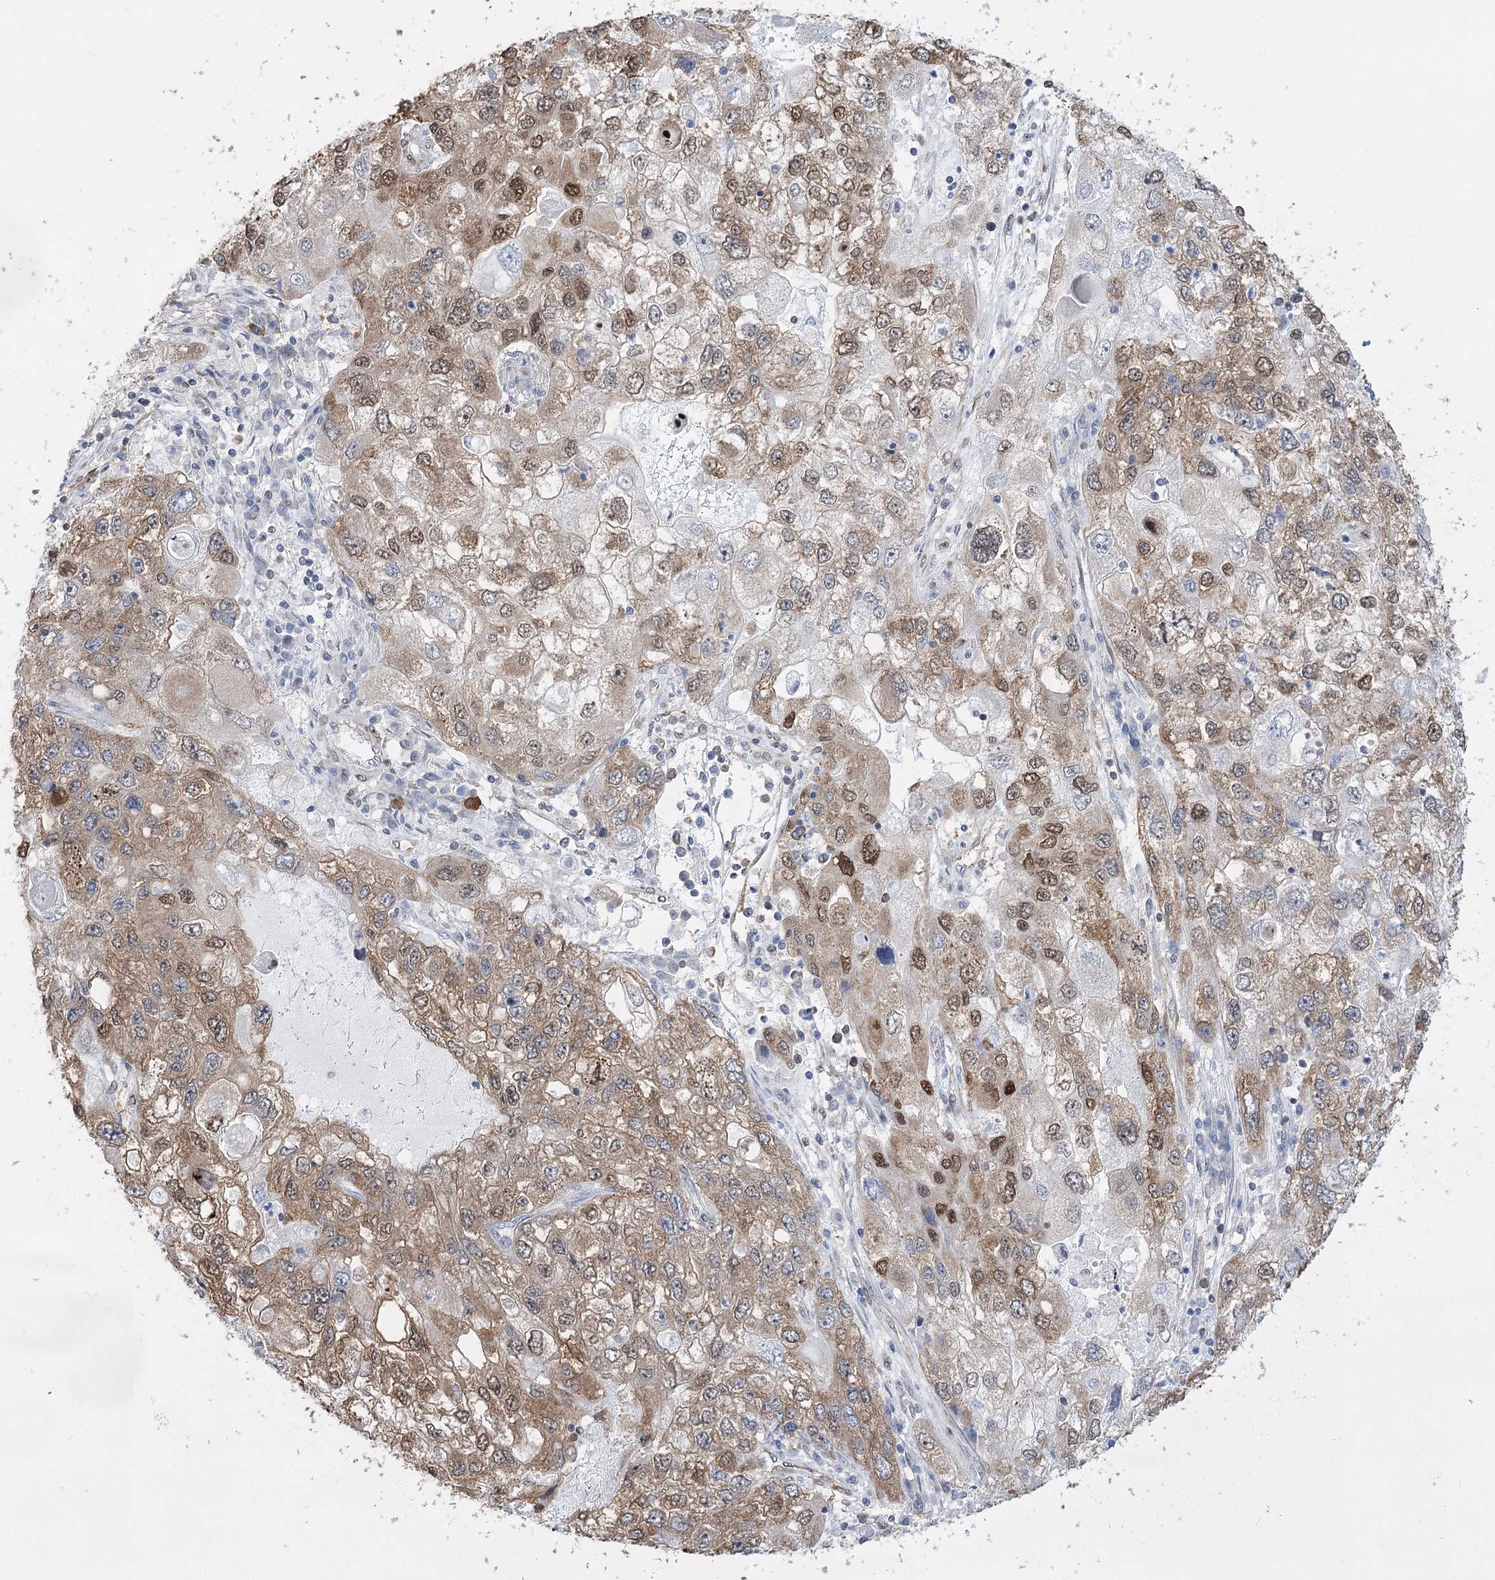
{"staining": {"intensity": "moderate", "quantity": ">75%", "location": "cytoplasmic/membranous,nuclear"}, "tissue": "endometrial cancer", "cell_type": "Tumor cells", "image_type": "cancer", "snomed": [{"axis": "morphology", "description": "Adenocarcinoma, NOS"}, {"axis": "topography", "description": "Endometrium"}], "caption": "Immunohistochemical staining of endometrial cancer (adenocarcinoma) displays medium levels of moderate cytoplasmic/membranous and nuclear staining in approximately >75% of tumor cells.", "gene": "NFU1", "patient": {"sex": "female", "age": 49}}